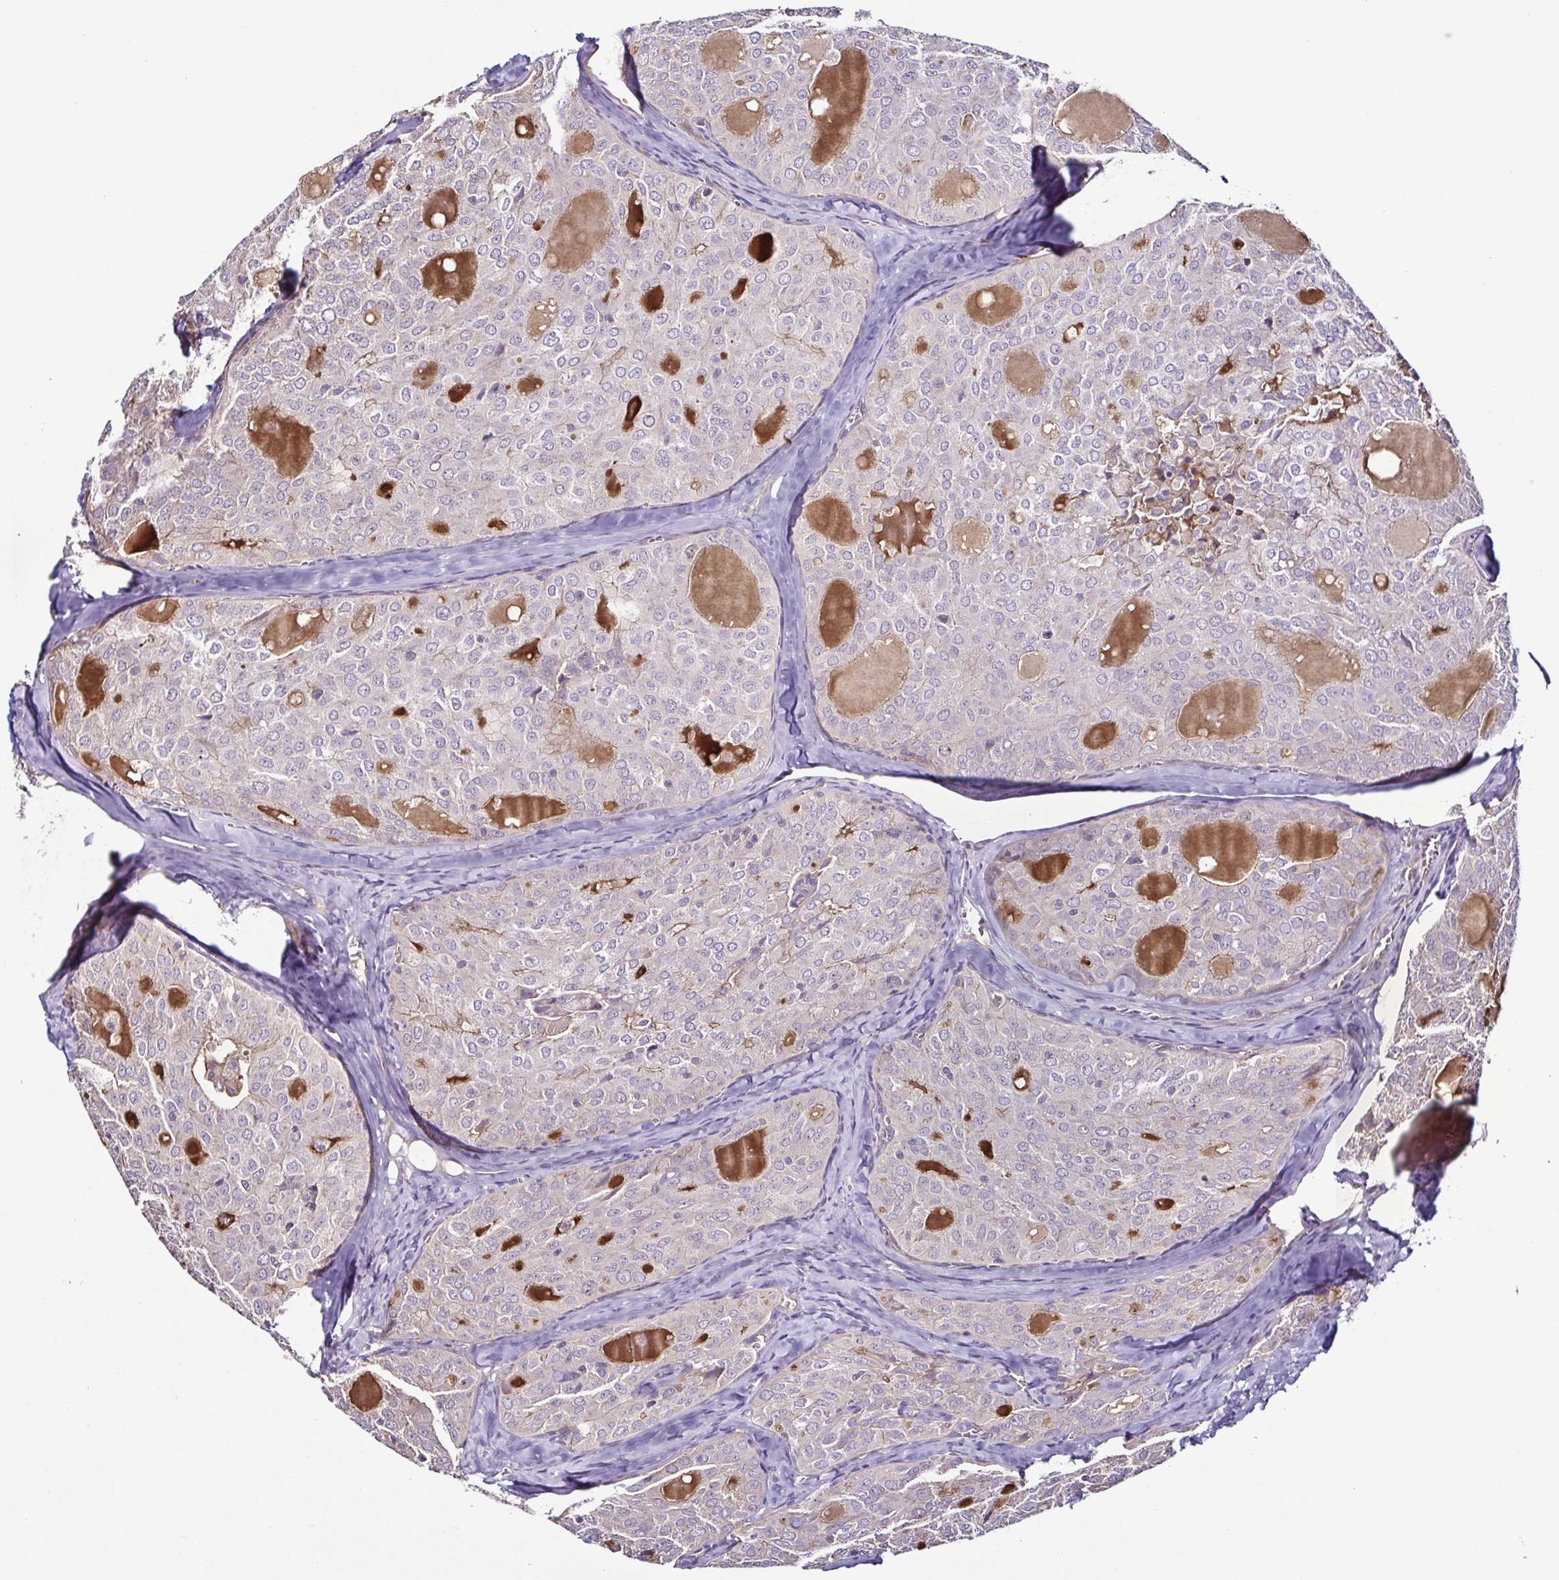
{"staining": {"intensity": "negative", "quantity": "none", "location": "none"}, "tissue": "thyroid cancer", "cell_type": "Tumor cells", "image_type": "cancer", "snomed": [{"axis": "morphology", "description": "Follicular adenoma carcinoma, NOS"}, {"axis": "topography", "description": "Thyroid gland"}], "caption": "Tumor cells show no significant protein expression in thyroid follicular adenoma carcinoma. (DAB (3,3'-diaminobenzidine) immunohistochemistry with hematoxylin counter stain).", "gene": "LMOD2", "patient": {"sex": "male", "age": 75}}